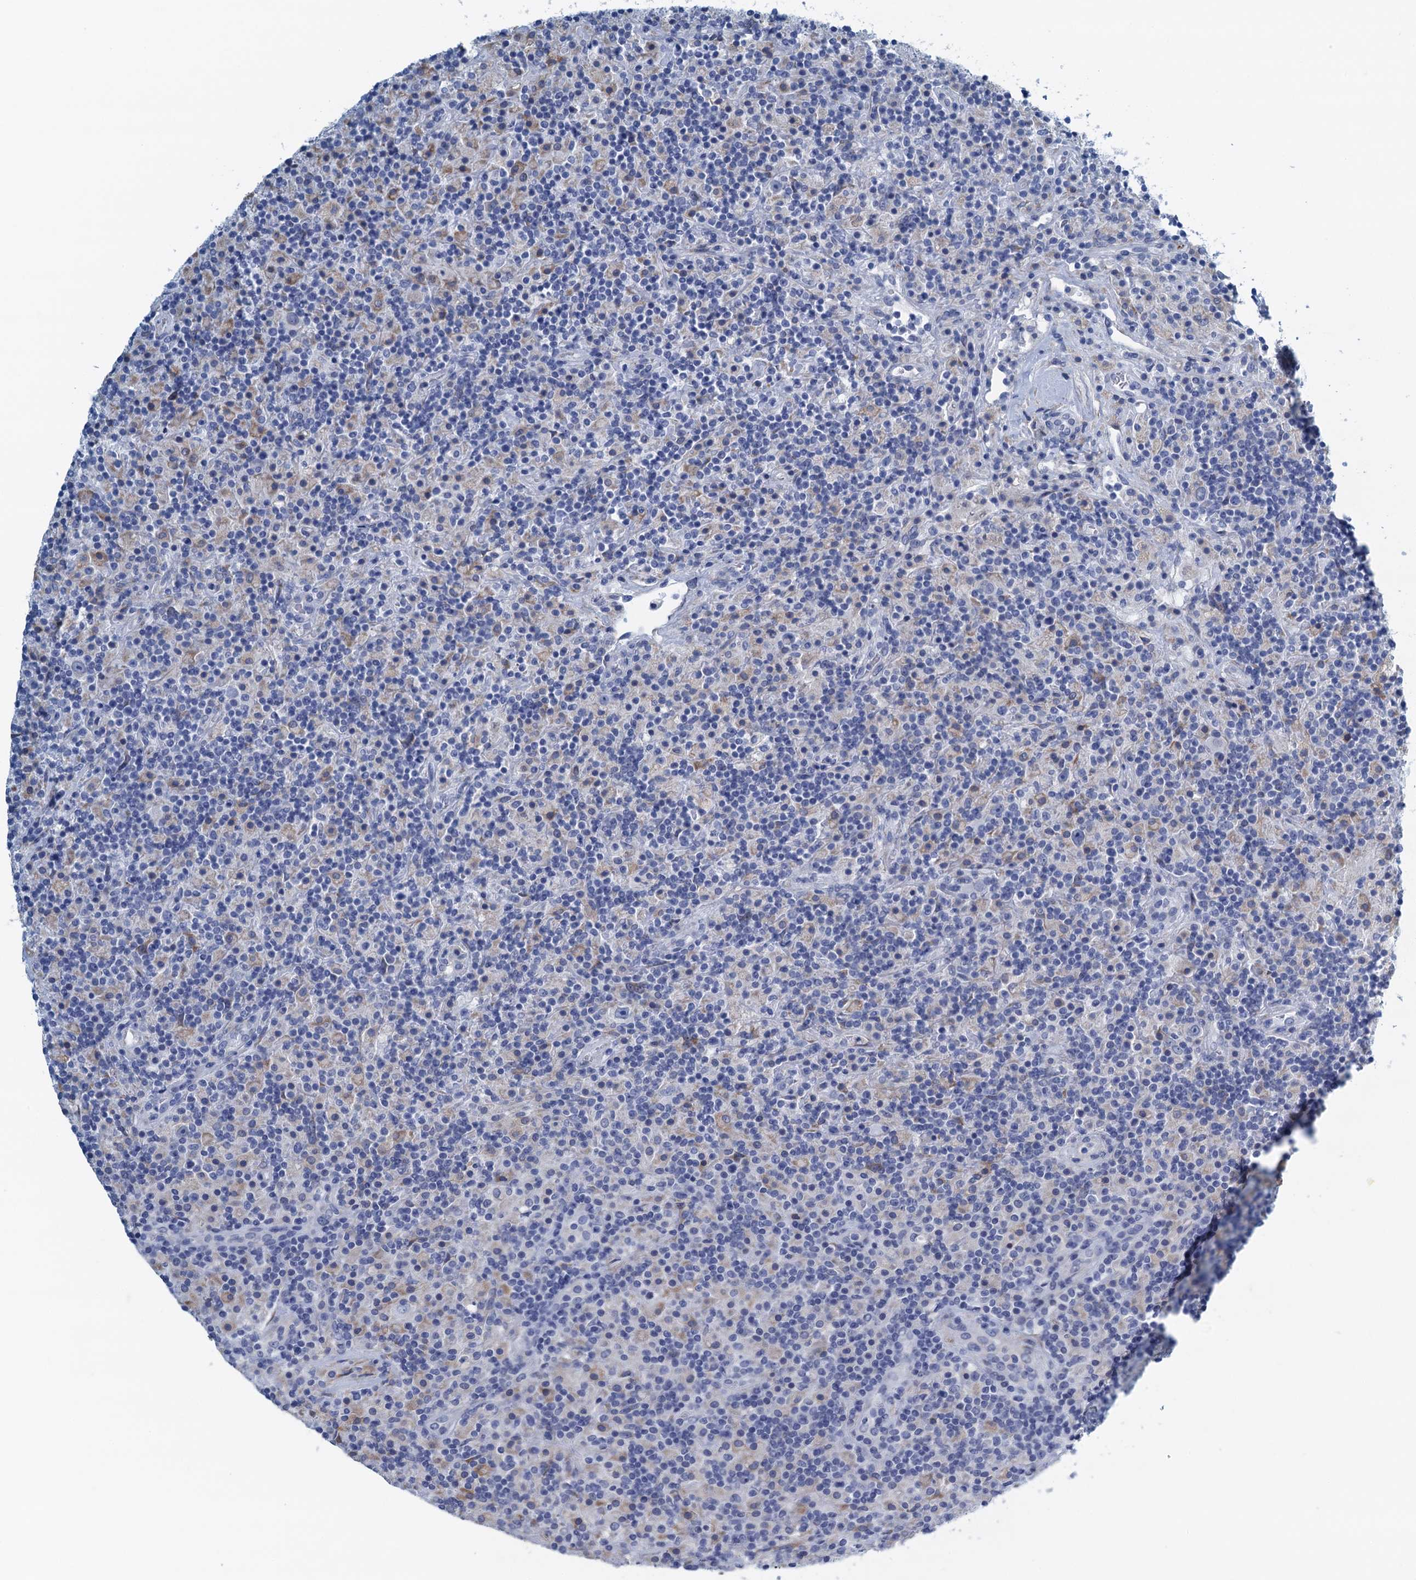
{"staining": {"intensity": "negative", "quantity": "none", "location": "none"}, "tissue": "lymphoma", "cell_type": "Tumor cells", "image_type": "cancer", "snomed": [{"axis": "morphology", "description": "Hodgkin's disease, NOS"}, {"axis": "topography", "description": "Lymph node"}], "caption": "DAB immunohistochemical staining of human Hodgkin's disease shows no significant expression in tumor cells. The staining is performed using DAB brown chromogen with nuclei counter-stained in using hematoxylin.", "gene": "C10orf88", "patient": {"sex": "male", "age": 70}}